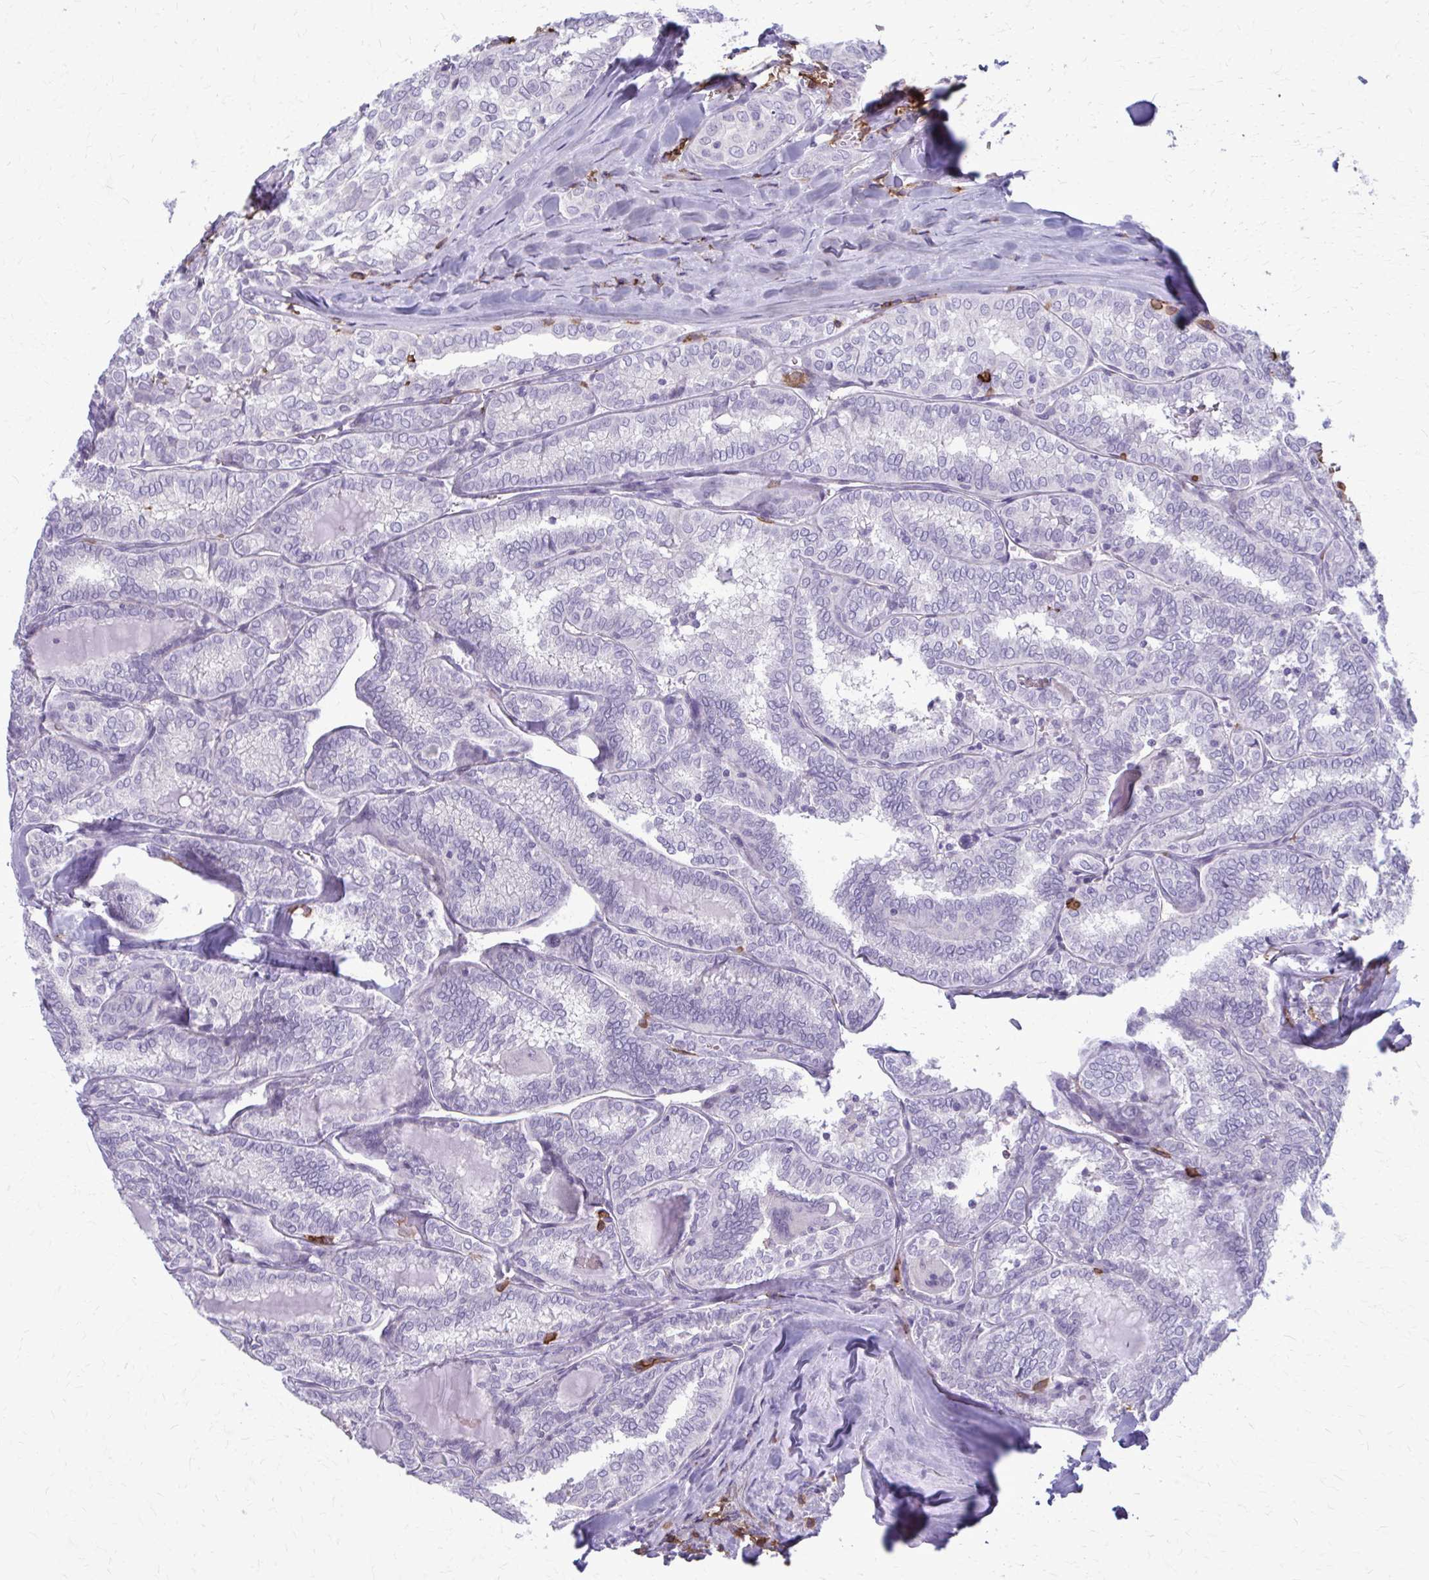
{"staining": {"intensity": "negative", "quantity": "none", "location": "none"}, "tissue": "thyroid cancer", "cell_type": "Tumor cells", "image_type": "cancer", "snomed": [{"axis": "morphology", "description": "Papillary adenocarcinoma, NOS"}, {"axis": "topography", "description": "Thyroid gland"}], "caption": "This is a photomicrograph of immunohistochemistry (IHC) staining of thyroid cancer, which shows no positivity in tumor cells.", "gene": "CD38", "patient": {"sex": "female", "age": 30}}